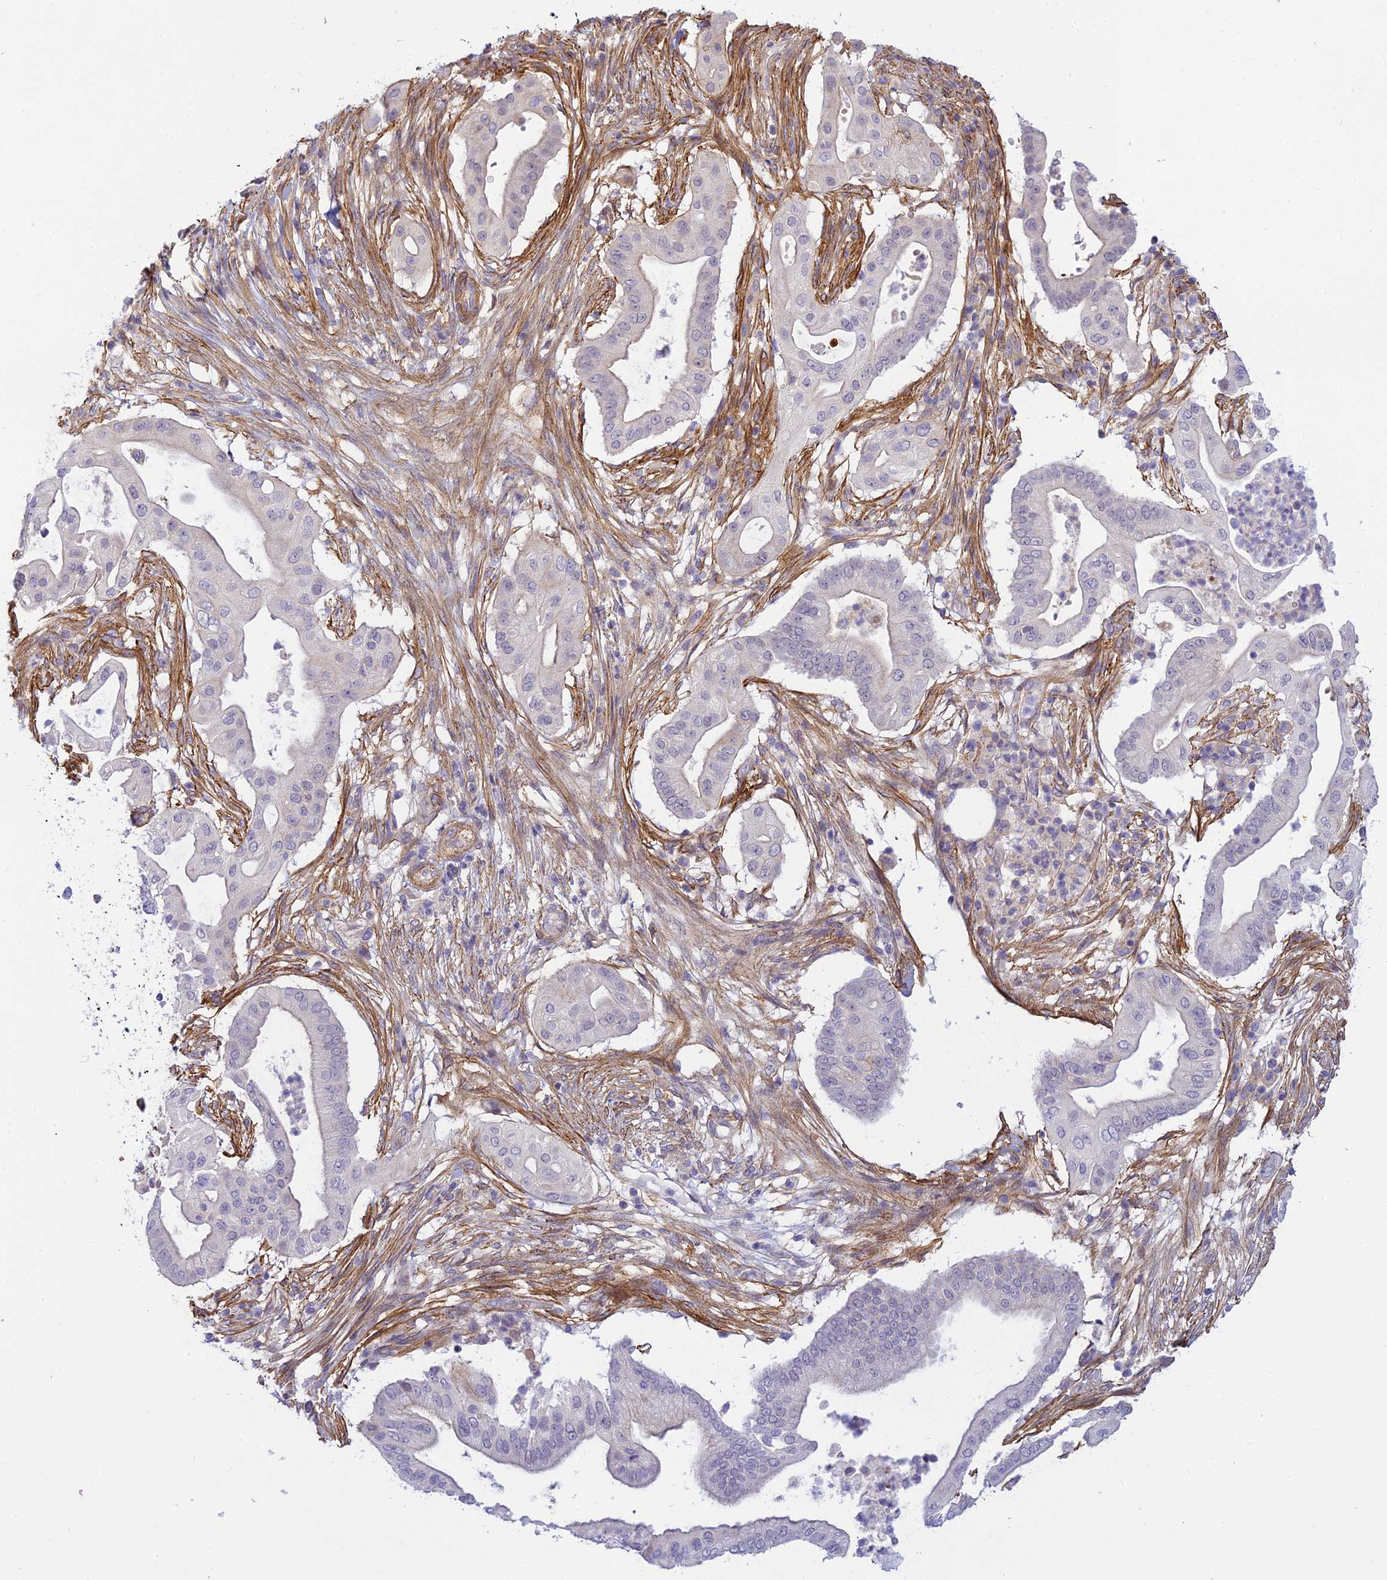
{"staining": {"intensity": "negative", "quantity": "none", "location": "none"}, "tissue": "pancreatic cancer", "cell_type": "Tumor cells", "image_type": "cancer", "snomed": [{"axis": "morphology", "description": "Adenocarcinoma, NOS"}, {"axis": "topography", "description": "Pancreas"}], "caption": "High magnification brightfield microscopy of pancreatic cancer (adenocarcinoma) stained with DAB (3,3'-diaminobenzidine) (brown) and counterstained with hematoxylin (blue): tumor cells show no significant positivity.", "gene": "FBXW4", "patient": {"sex": "male", "age": 68}}